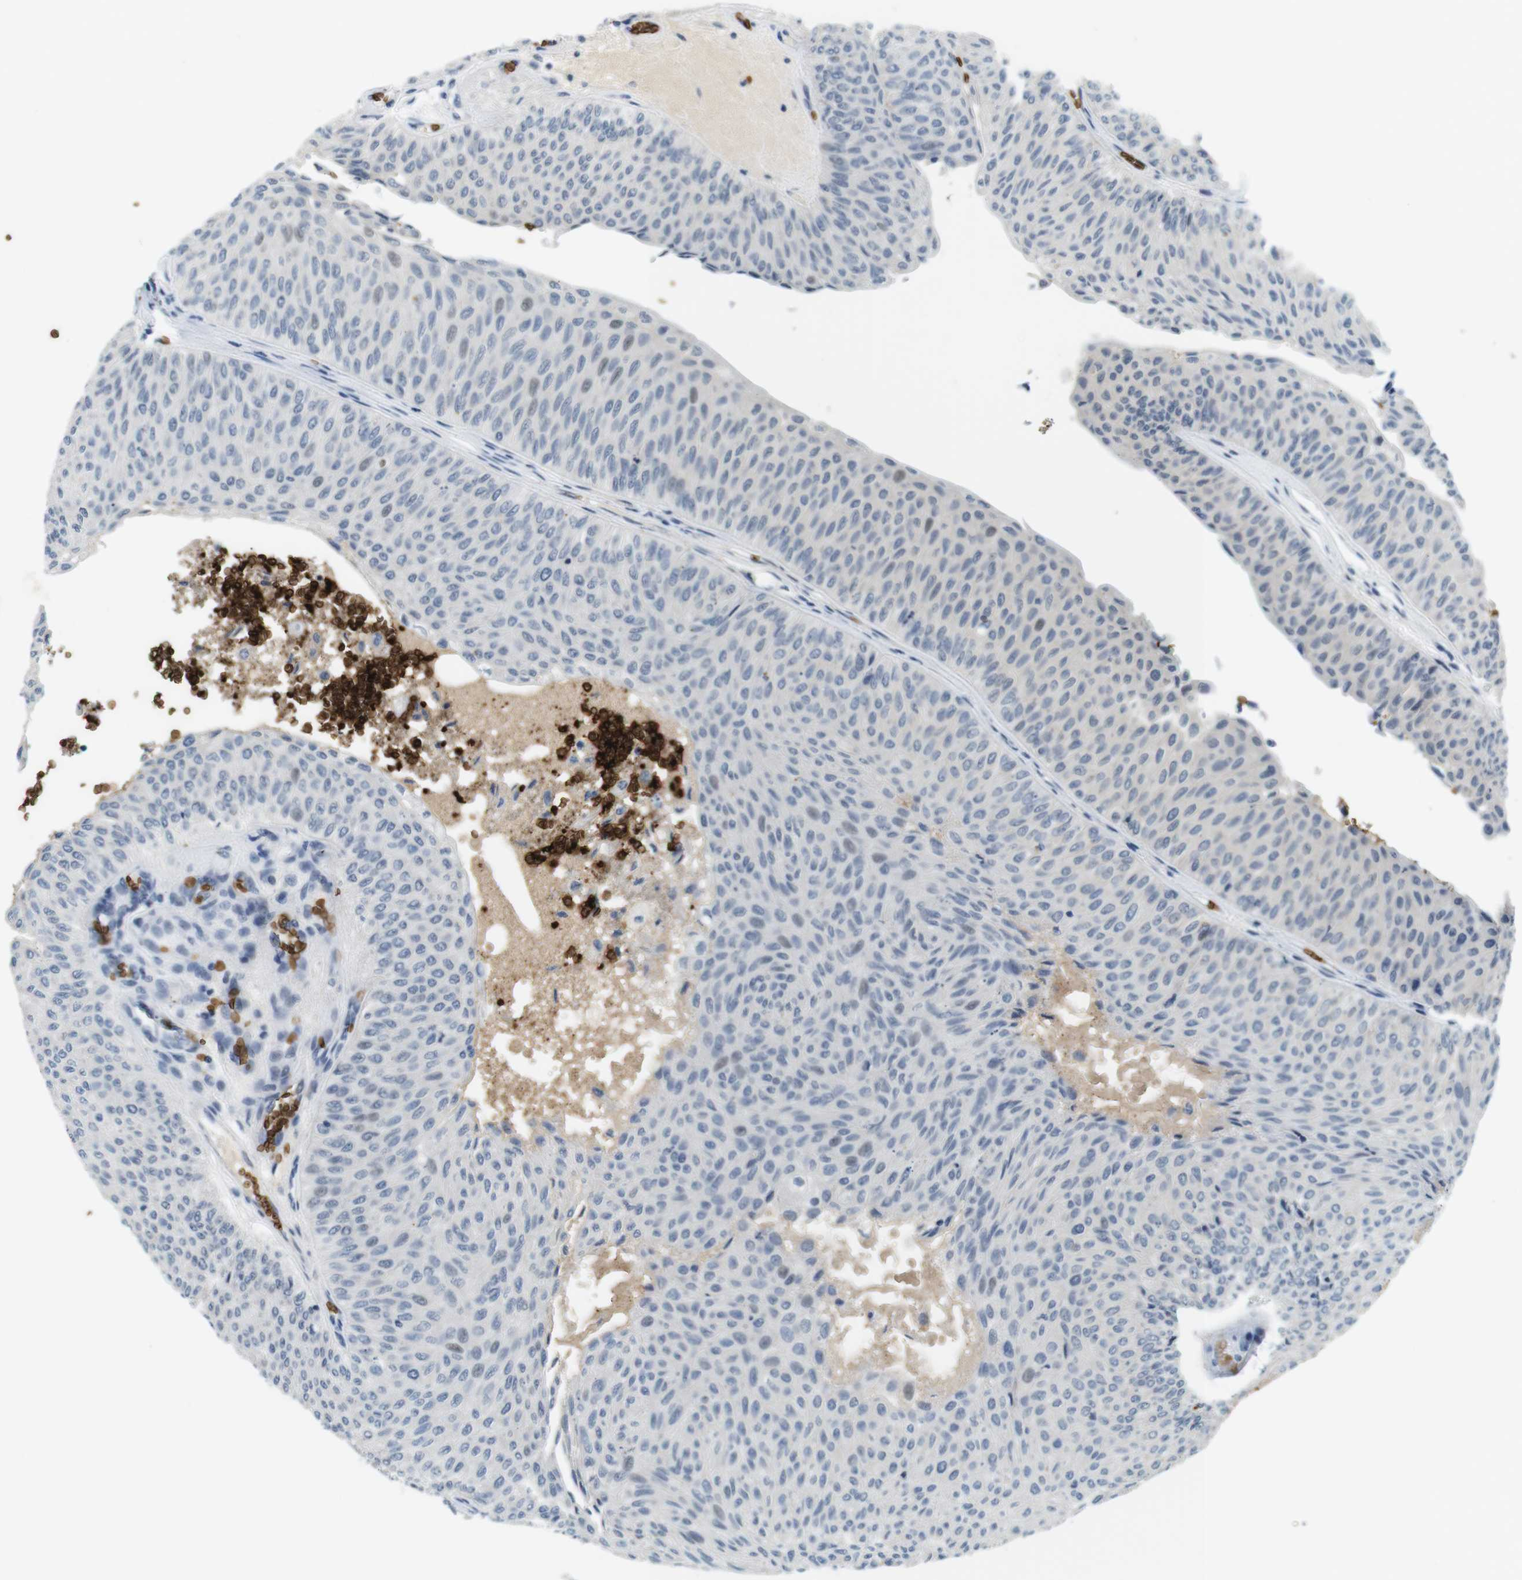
{"staining": {"intensity": "negative", "quantity": "none", "location": "none"}, "tissue": "urothelial cancer", "cell_type": "Tumor cells", "image_type": "cancer", "snomed": [{"axis": "morphology", "description": "Urothelial carcinoma, Low grade"}, {"axis": "topography", "description": "Urinary bladder"}], "caption": "Tumor cells are negative for protein expression in human urothelial cancer.", "gene": "SLC4A1", "patient": {"sex": "male", "age": 78}}